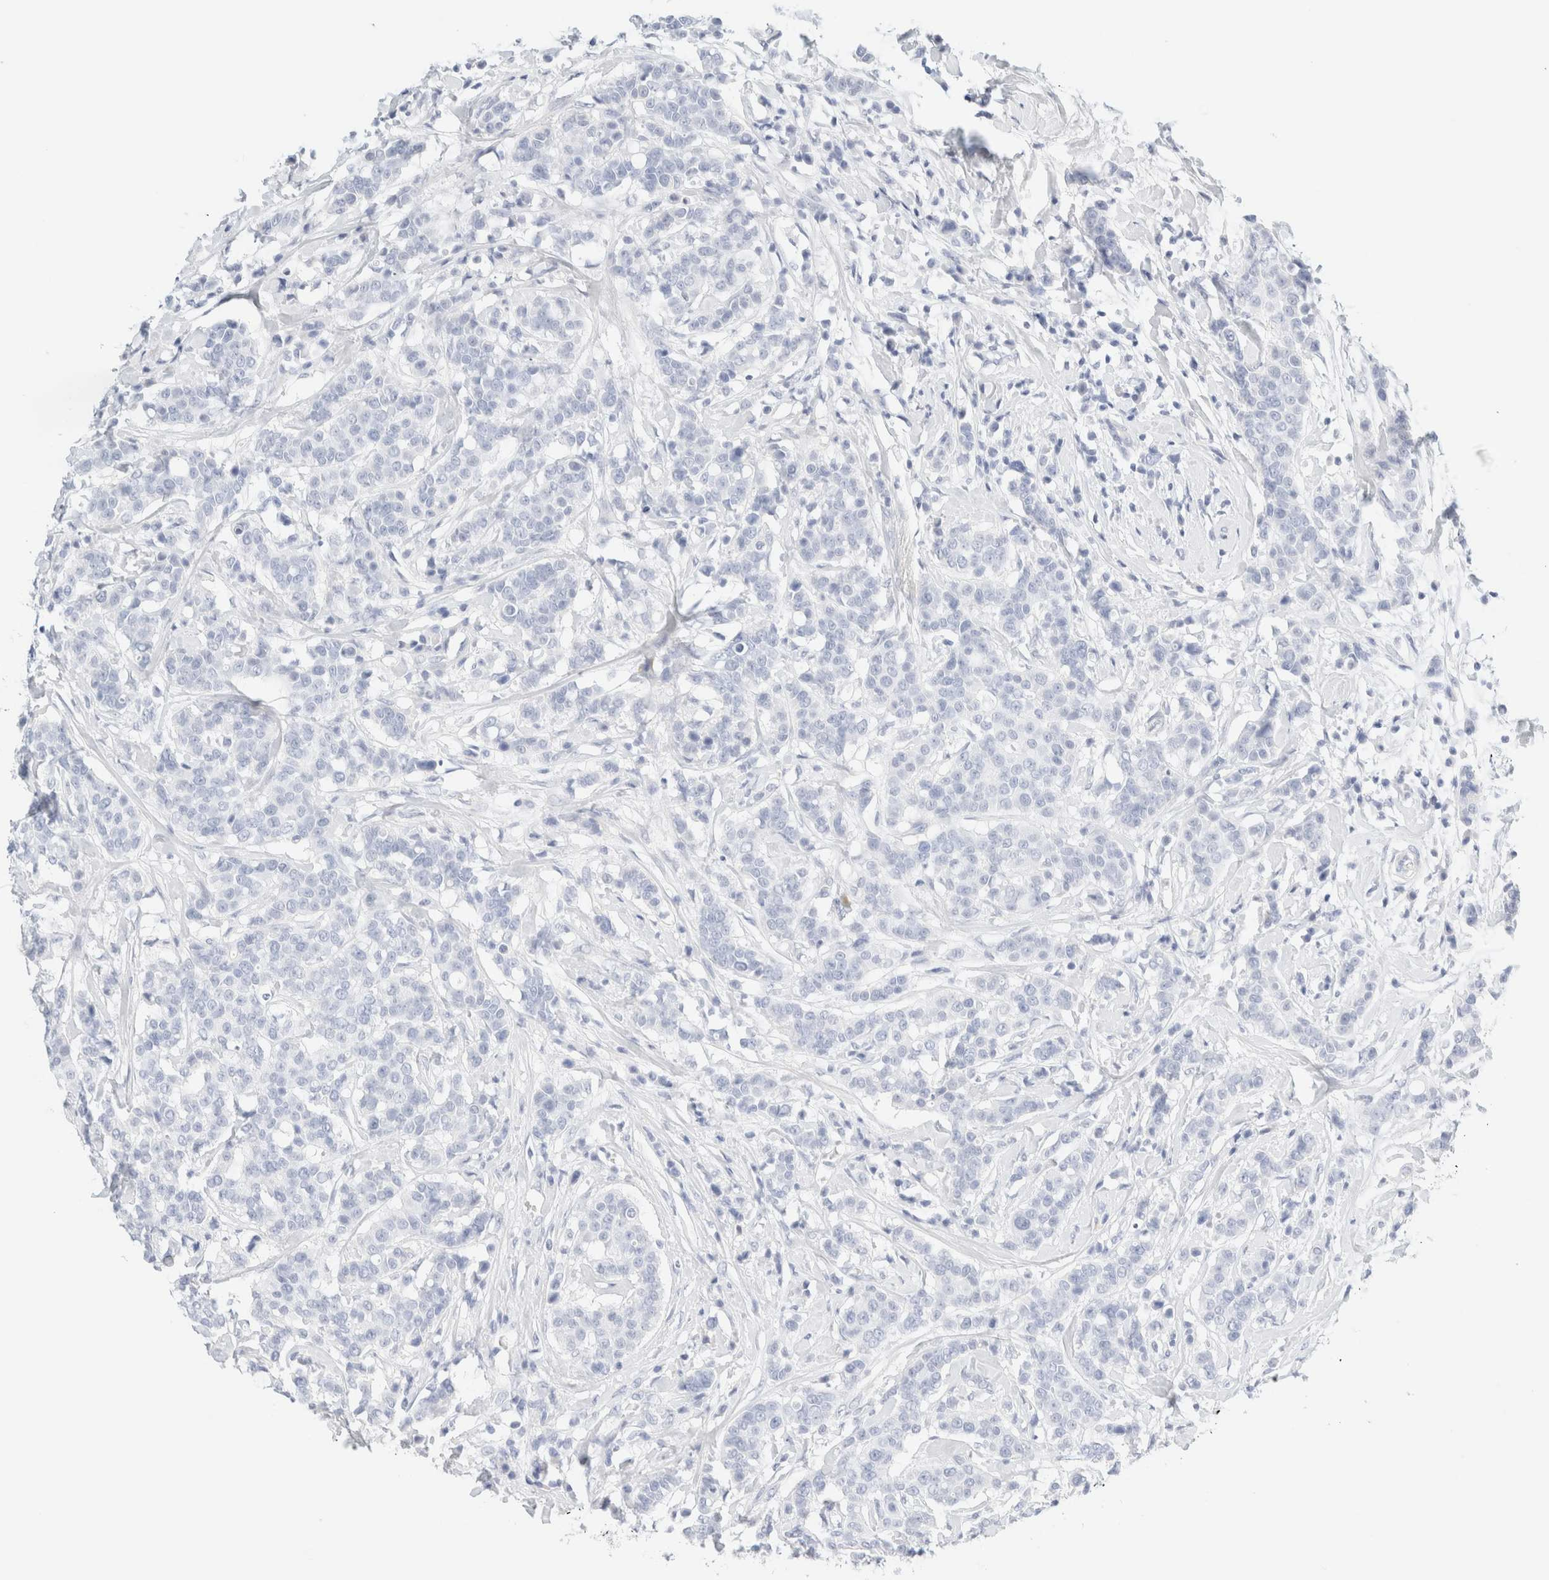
{"staining": {"intensity": "negative", "quantity": "none", "location": "none"}, "tissue": "breast cancer", "cell_type": "Tumor cells", "image_type": "cancer", "snomed": [{"axis": "morphology", "description": "Duct carcinoma"}, {"axis": "topography", "description": "Breast"}], "caption": "This photomicrograph is of breast intraductal carcinoma stained with IHC to label a protein in brown with the nuclei are counter-stained blue. There is no staining in tumor cells.", "gene": "DPYS", "patient": {"sex": "female", "age": 27}}